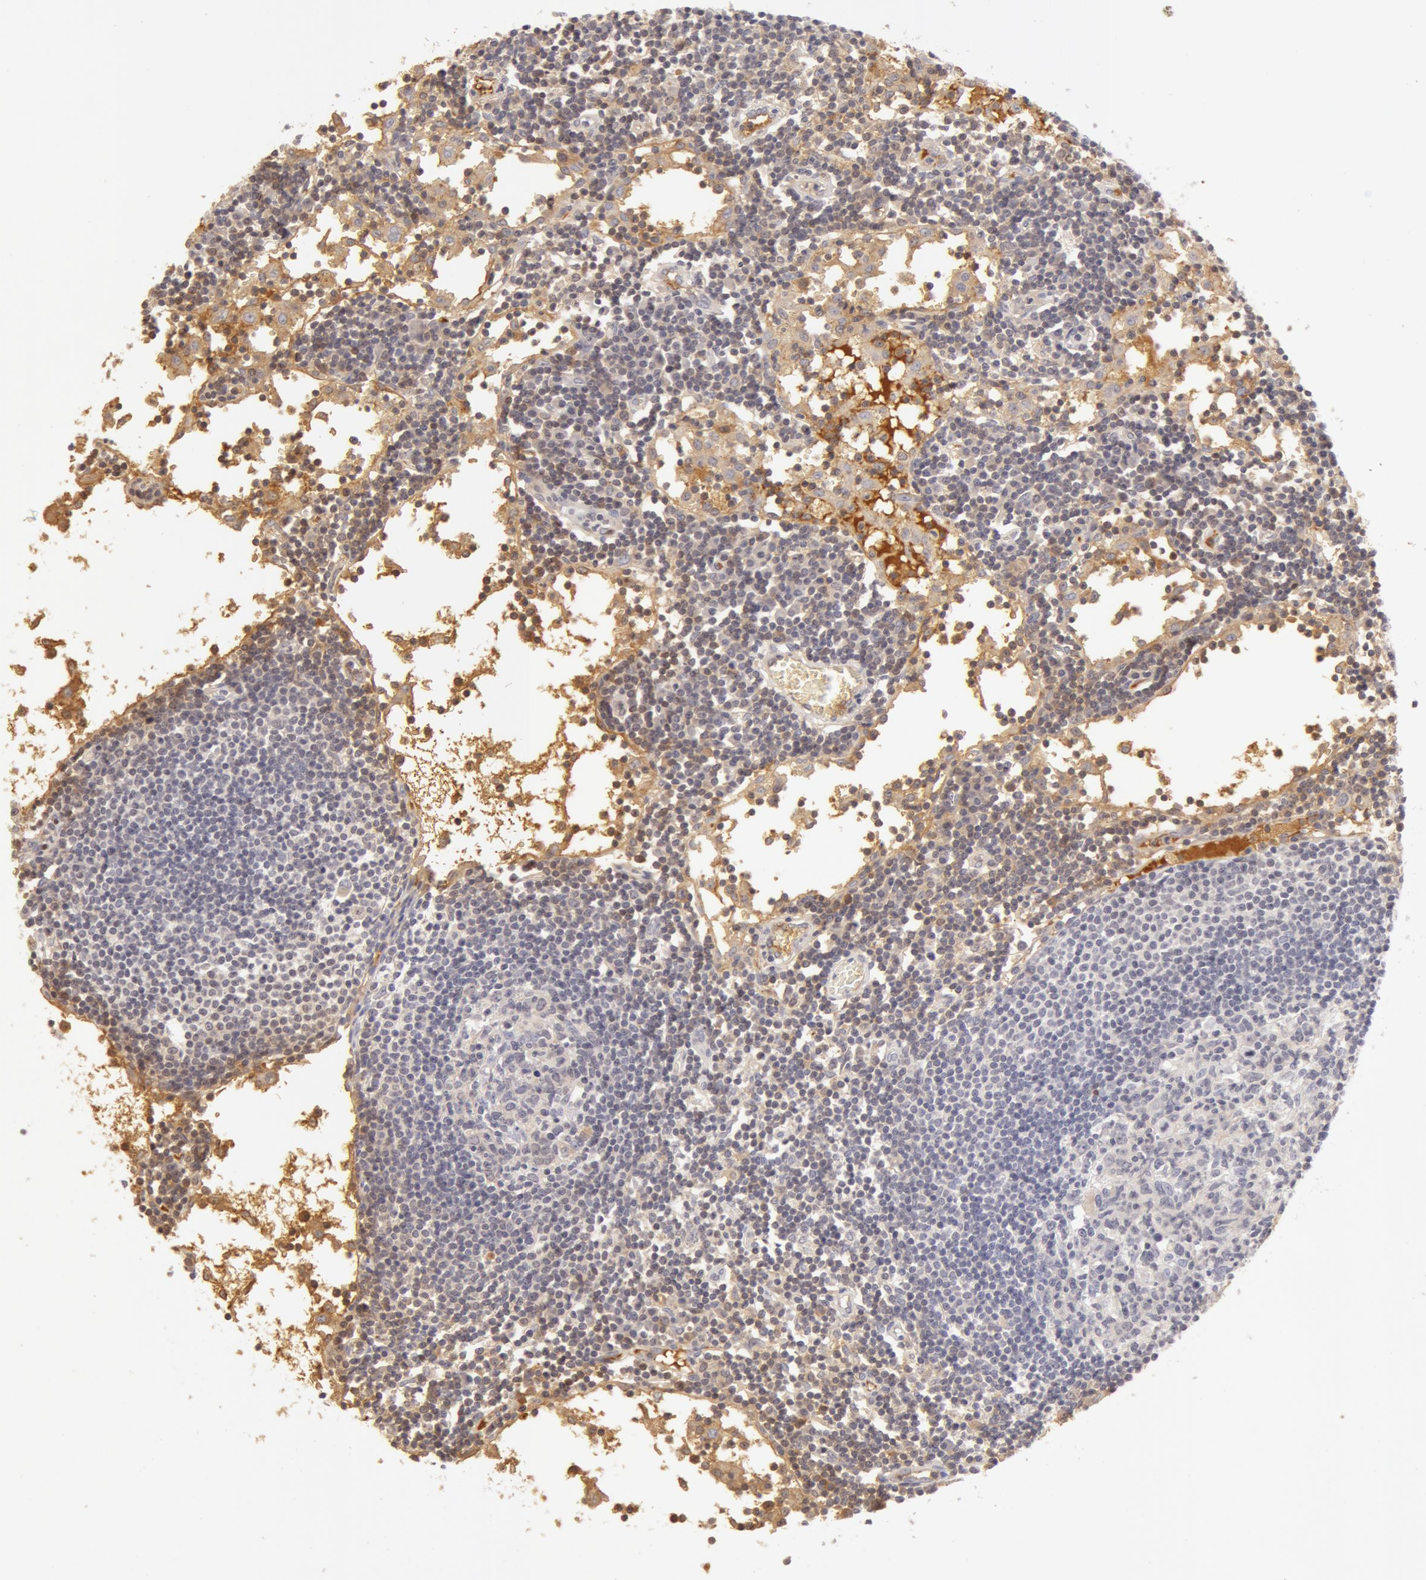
{"staining": {"intensity": "negative", "quantity": "none", "location": "none"}, "tissue": "lymph node", "cell_type": "Germinal center cells", "image_type": "normal", "snomed": [{"axis": "morphology", "description": "Normal tissue, NOS"}, {"axis": "topography", "description": "Lymph node"}], "caption": "Immunohistochemical staining of normal human lymph node exhibits no significant positivity in germinal center cells. (IHC, brightfield microscopy, high magnification).", "gene": "AHSG", "patient": {"sex": "female", "age": 55}}